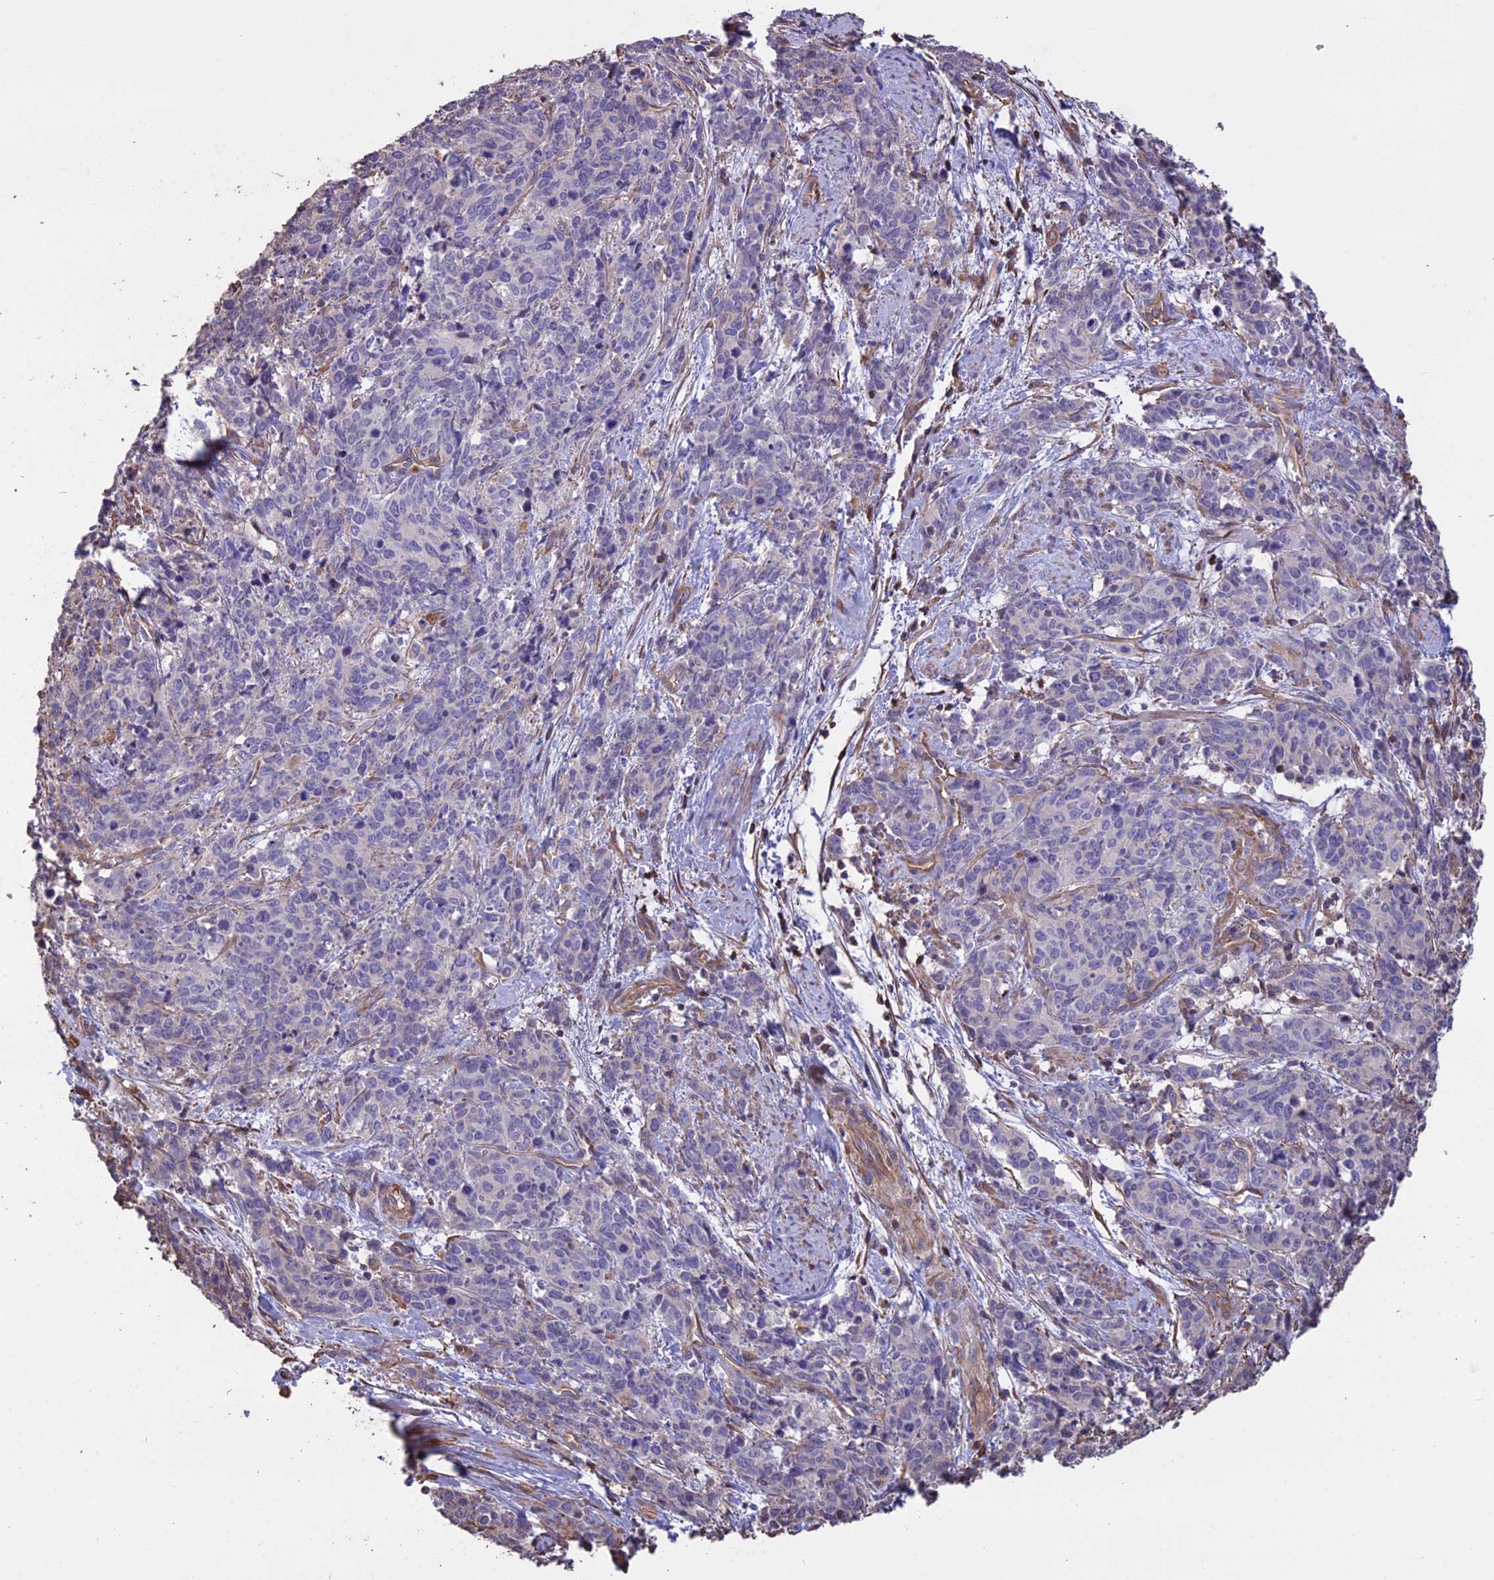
{"staining": {"intensity": "negative", "quantity": "none", "location": "none"}, "tissue": "cervical cancer", "cell_type": "Tumor cells", "image_type": "cancer", "snomed": [{"axis": "morphology", "description": "Squamous cell carcinoma, NOS"}, {"axis": "topography", "description": "Cervix"}], "caption": "There is no significant expression in tumor cells of cervical squamous cell carcinoma.", "gene": "CCDC148", "patient": {"sex": "female", "age": 60}}